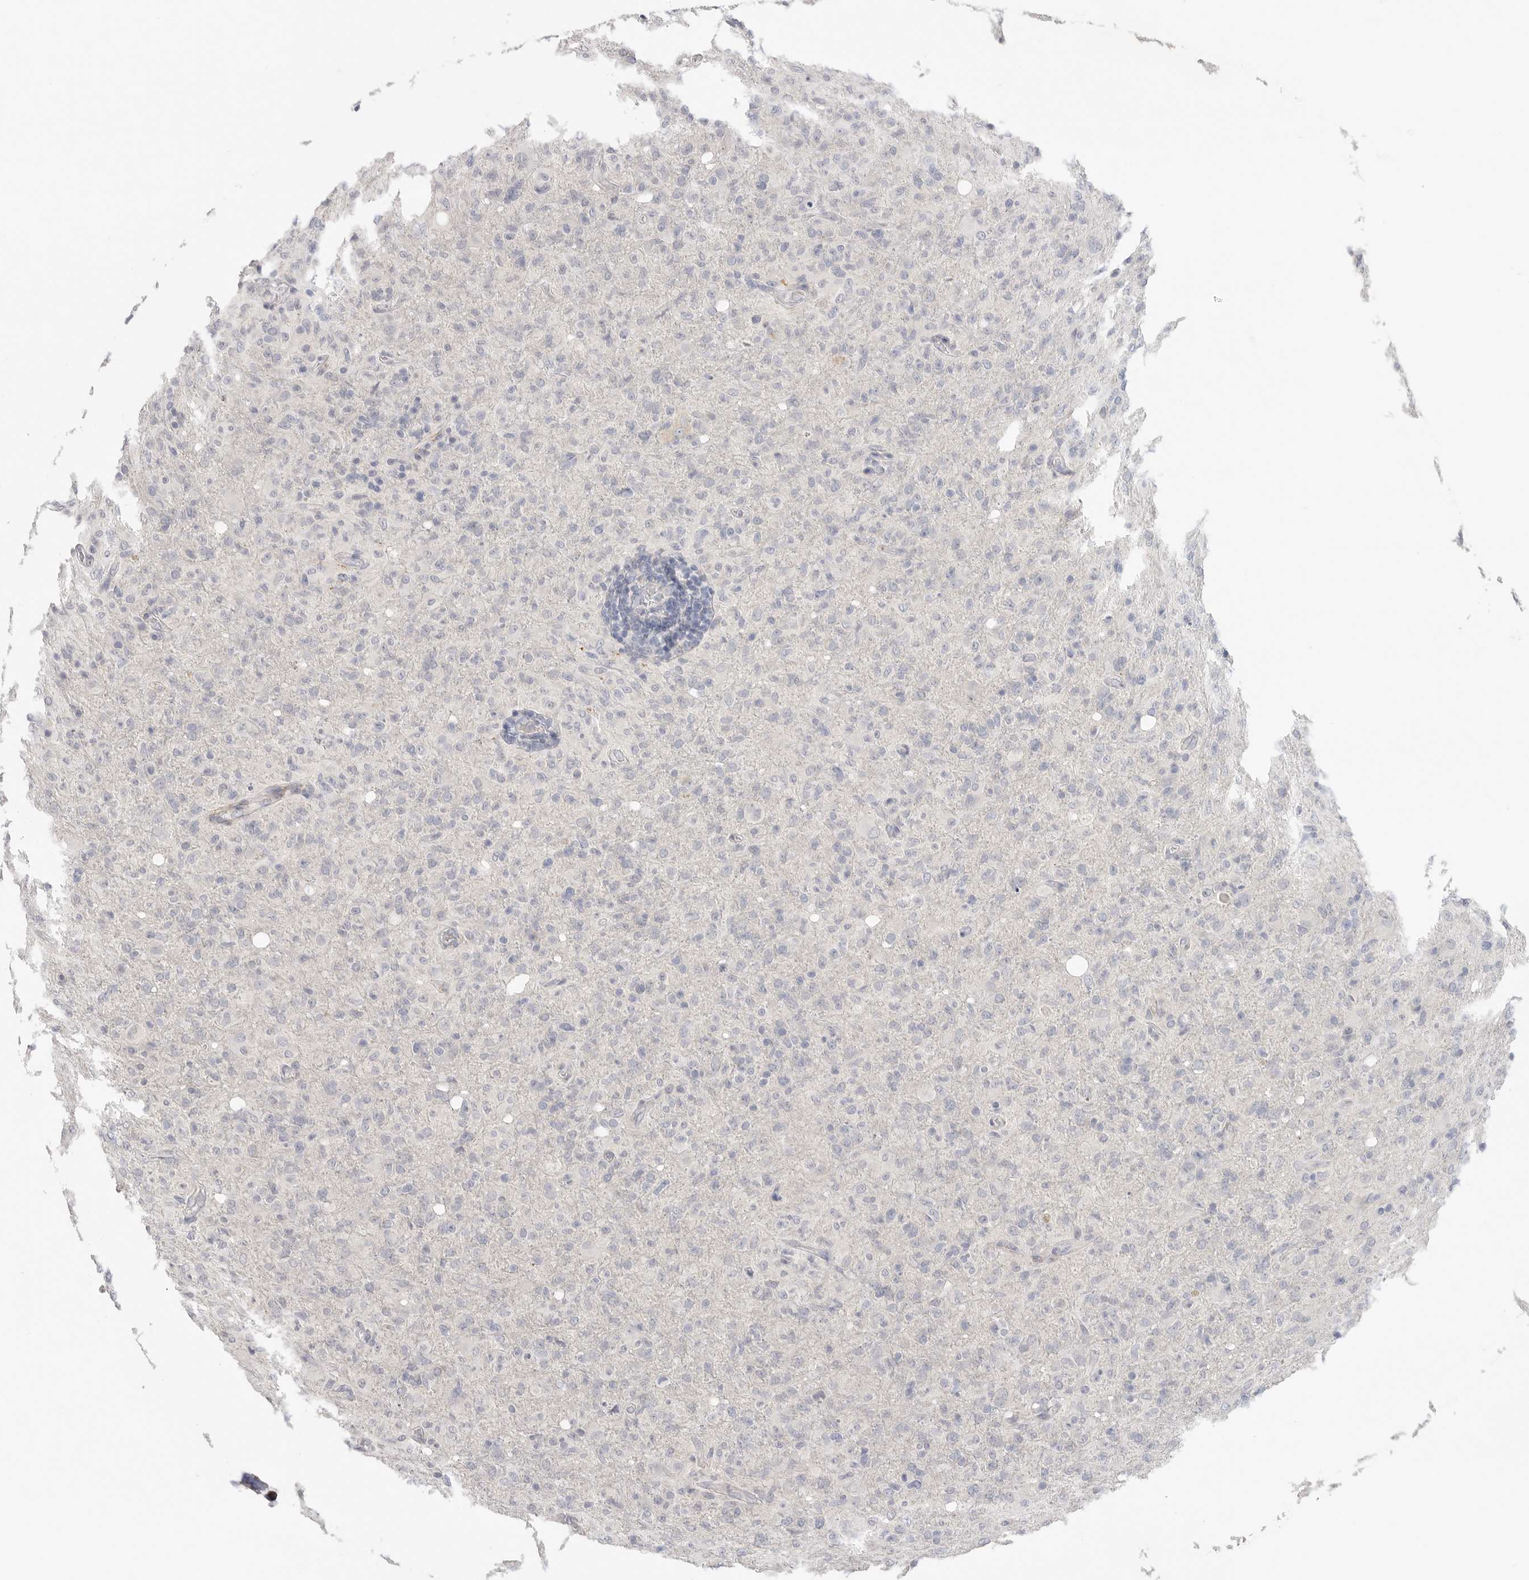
{"staining": {"intensity": "negative", "quantity": "none", "location": "none"}, "tissue": "glioma", "cell_type": "Tumor cells", "image_type": "cancer", "snomed": [{"axis": "morphology", "description": "Glioma, malignant, High grade"}, {"axis": "topography", "description": "Brain"}], "caption": "This is a image of IHC staining of glioma, which shows no staining in tumor cells. (DAB (3,3'-diaminobenzidine) immunohistochemistry (IHC), high magnification).", "gene": "FBN2", "patient": {"sex": "female", "age": 57}}